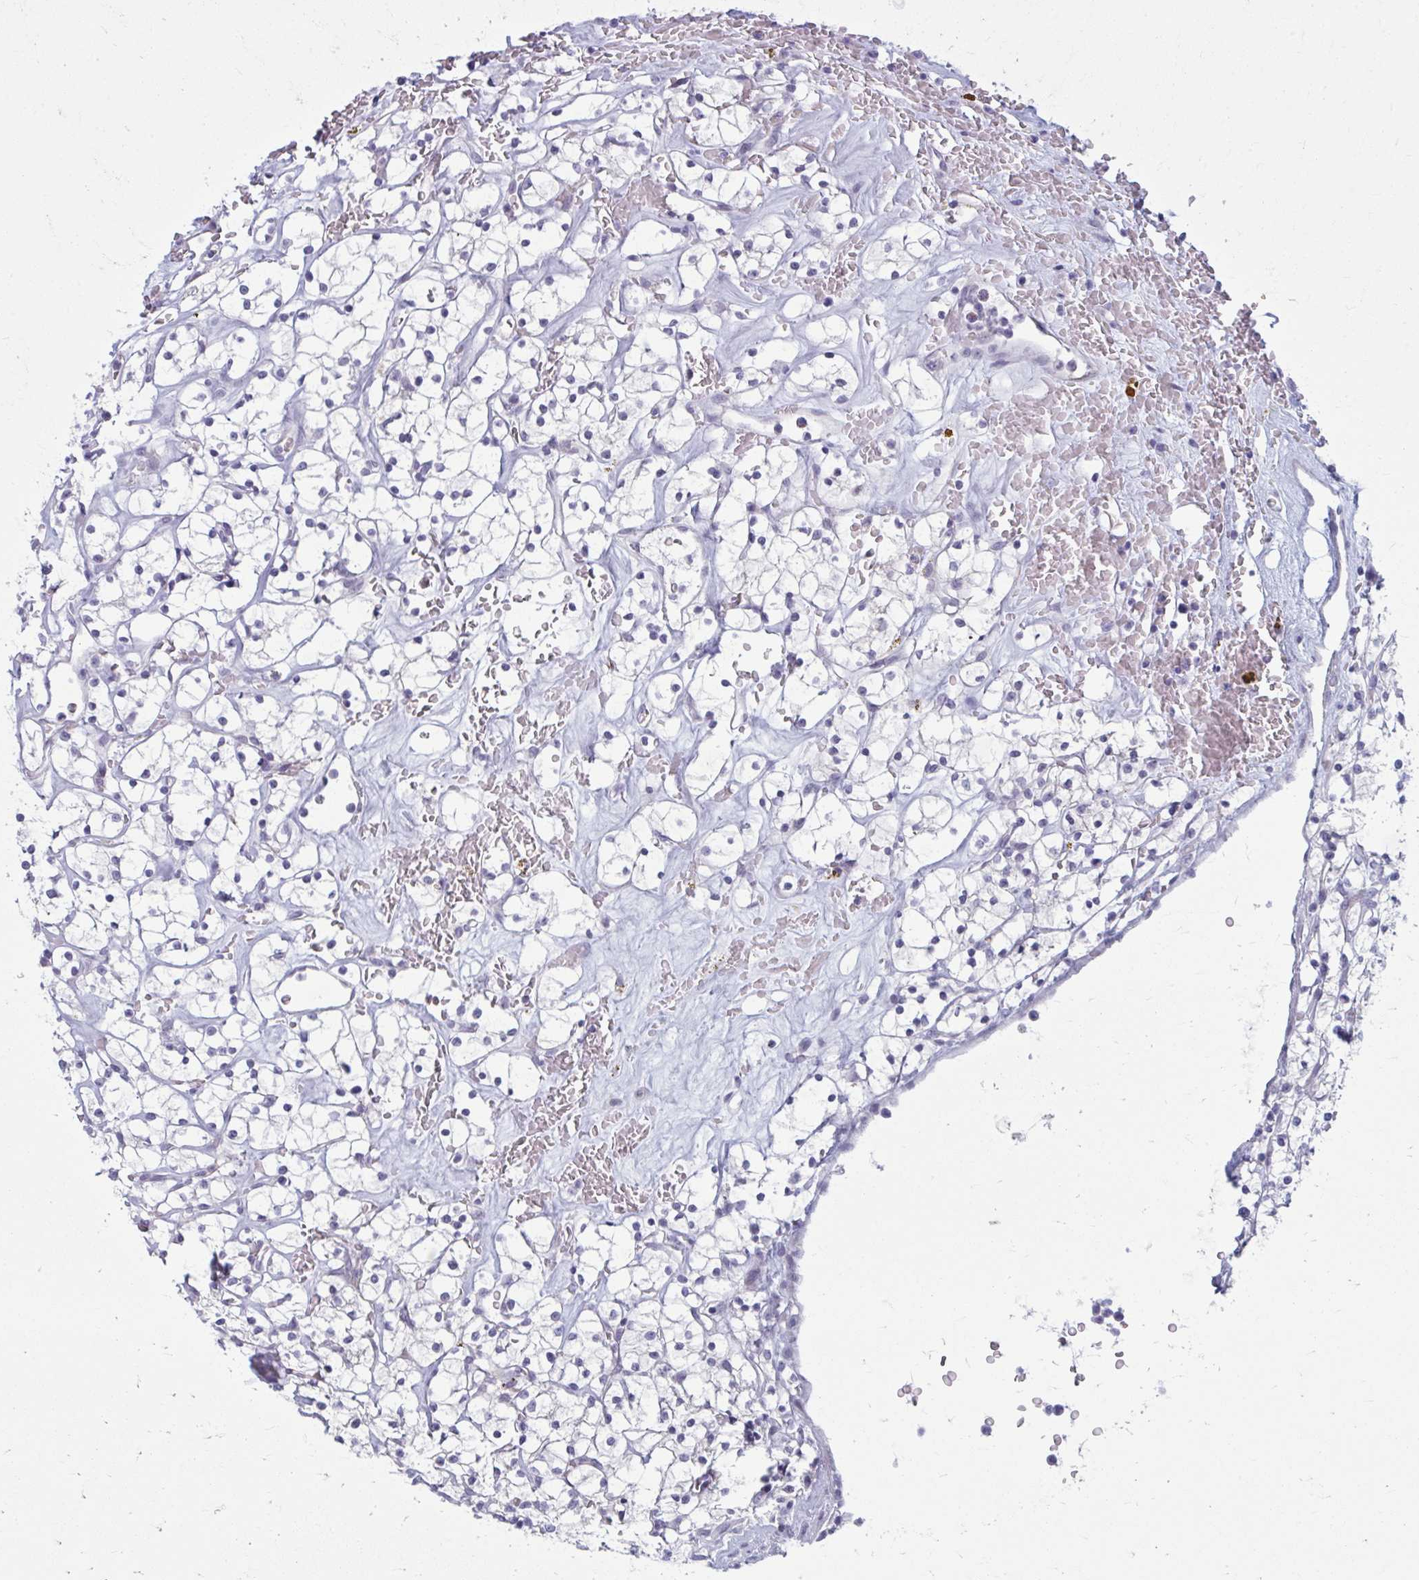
{"staining": {"intensity": "negative", "quantity": "none", "location": "none"}, "tissue": "renal cancer", "cell_type": "Tumor cells", "image_type": "cancer", "snomed": [{"axis": "morphology", "description": "Adenocarcinoma, NOS"}, {"axis": "topography", "description": "Kidney"}], "caption": "The micrograph displays no significant staining in tumor cells of renal cancer.", "gene": "CD38", "patient": {"sex": "female", "age": 64}}